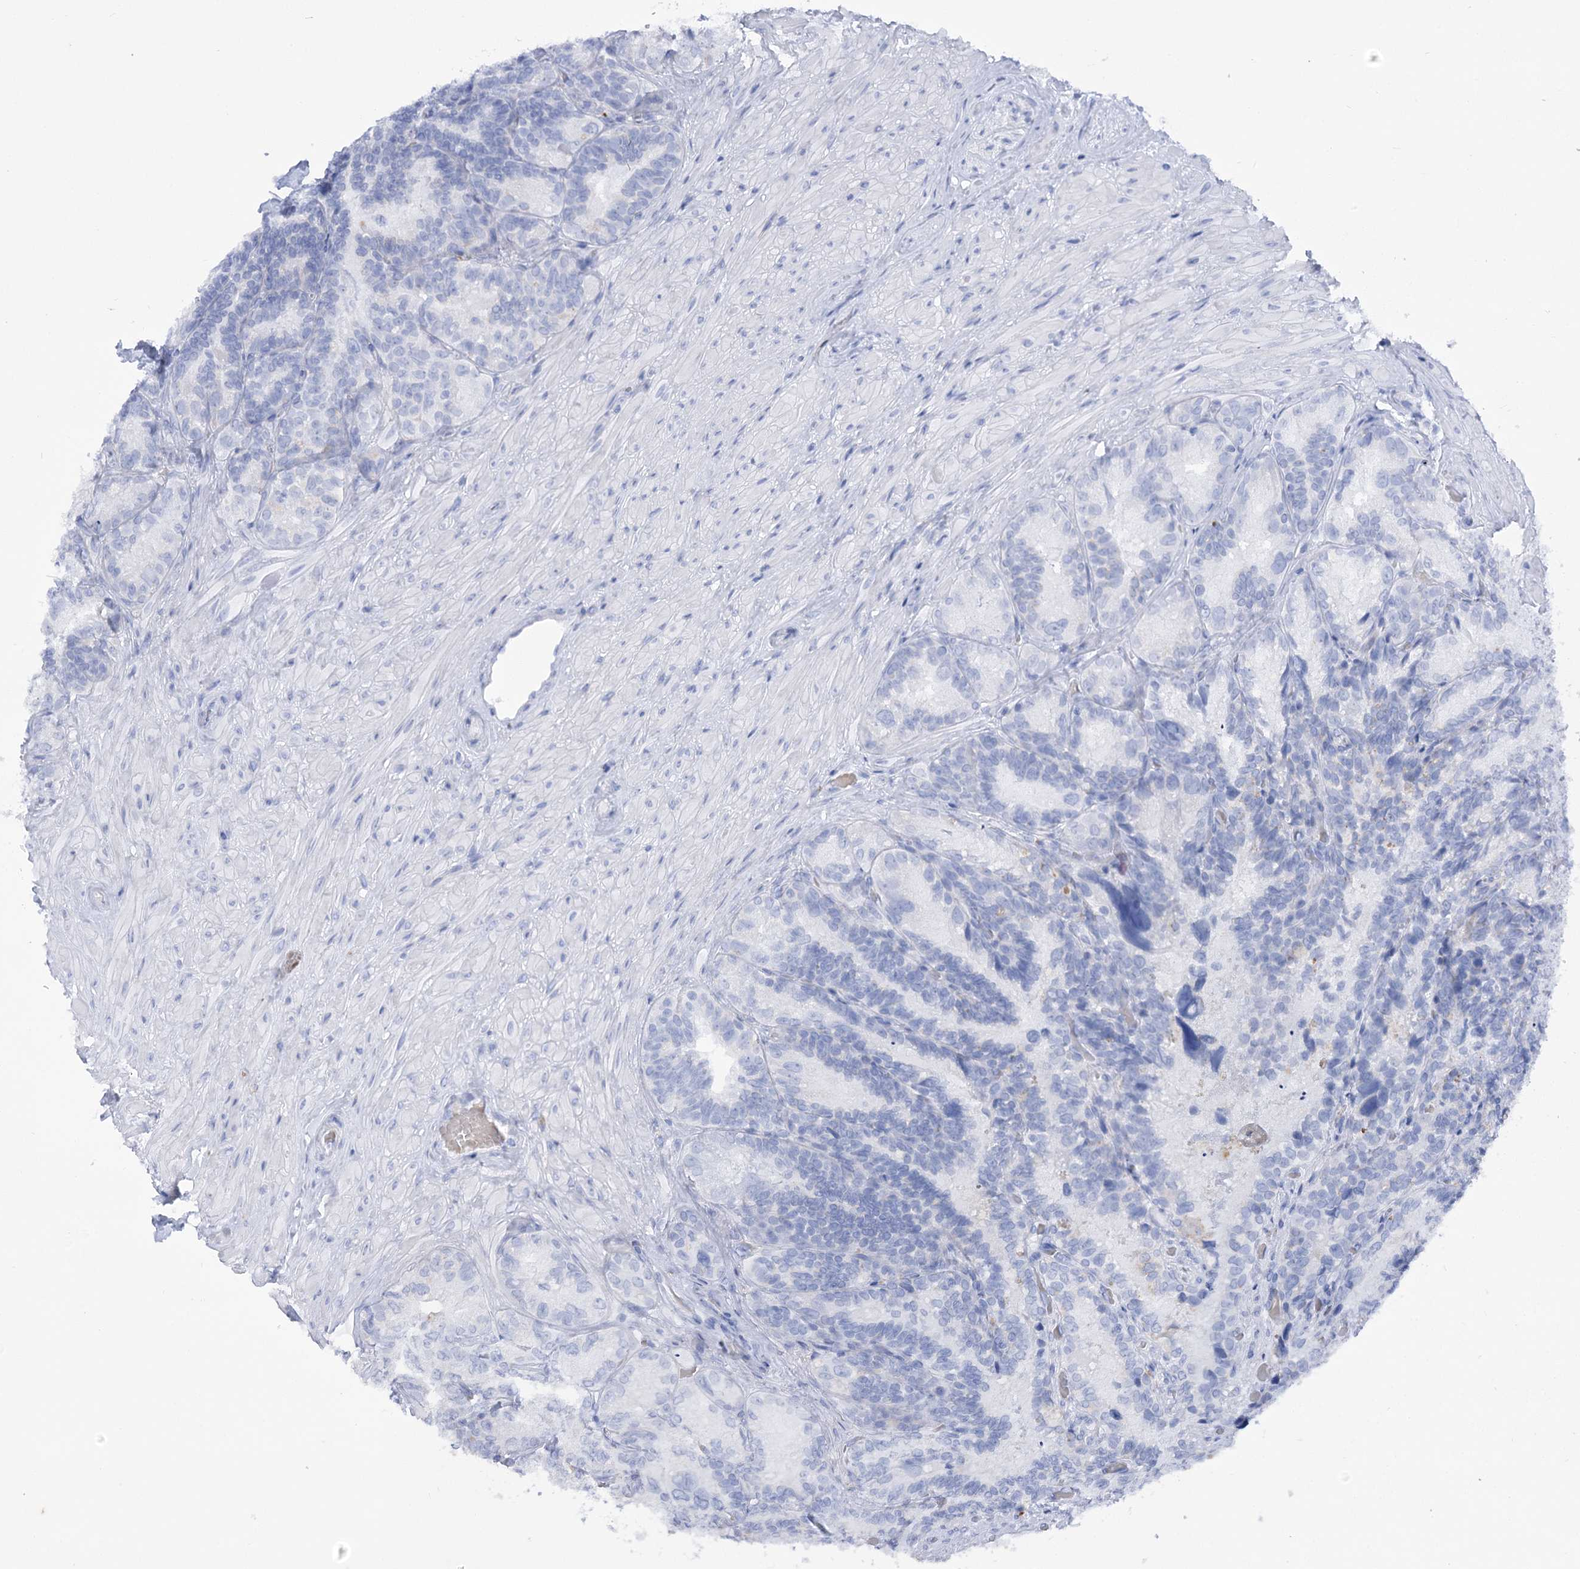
{"staining": {"intensity": "moderate", "quantity": "<25%", "location": "cytoplasmic/membranous"}, "tissue": "seminal vesicle", "cell_type": "Glandular cells", "image_type": "normal", "snomed": [{"axis": "morphology", "description": "Normal tissue, NOS"}, {"axis": "topography", "description": "Seminal veicle"}], "caption": "Protein expression analysis of normal human seminal vesicle reveals moderate cytoplasmic/membranous expression in about <25% of glandular cells.", "gene": "SIAE", "patient": {"sex": "male", "age": 60}}